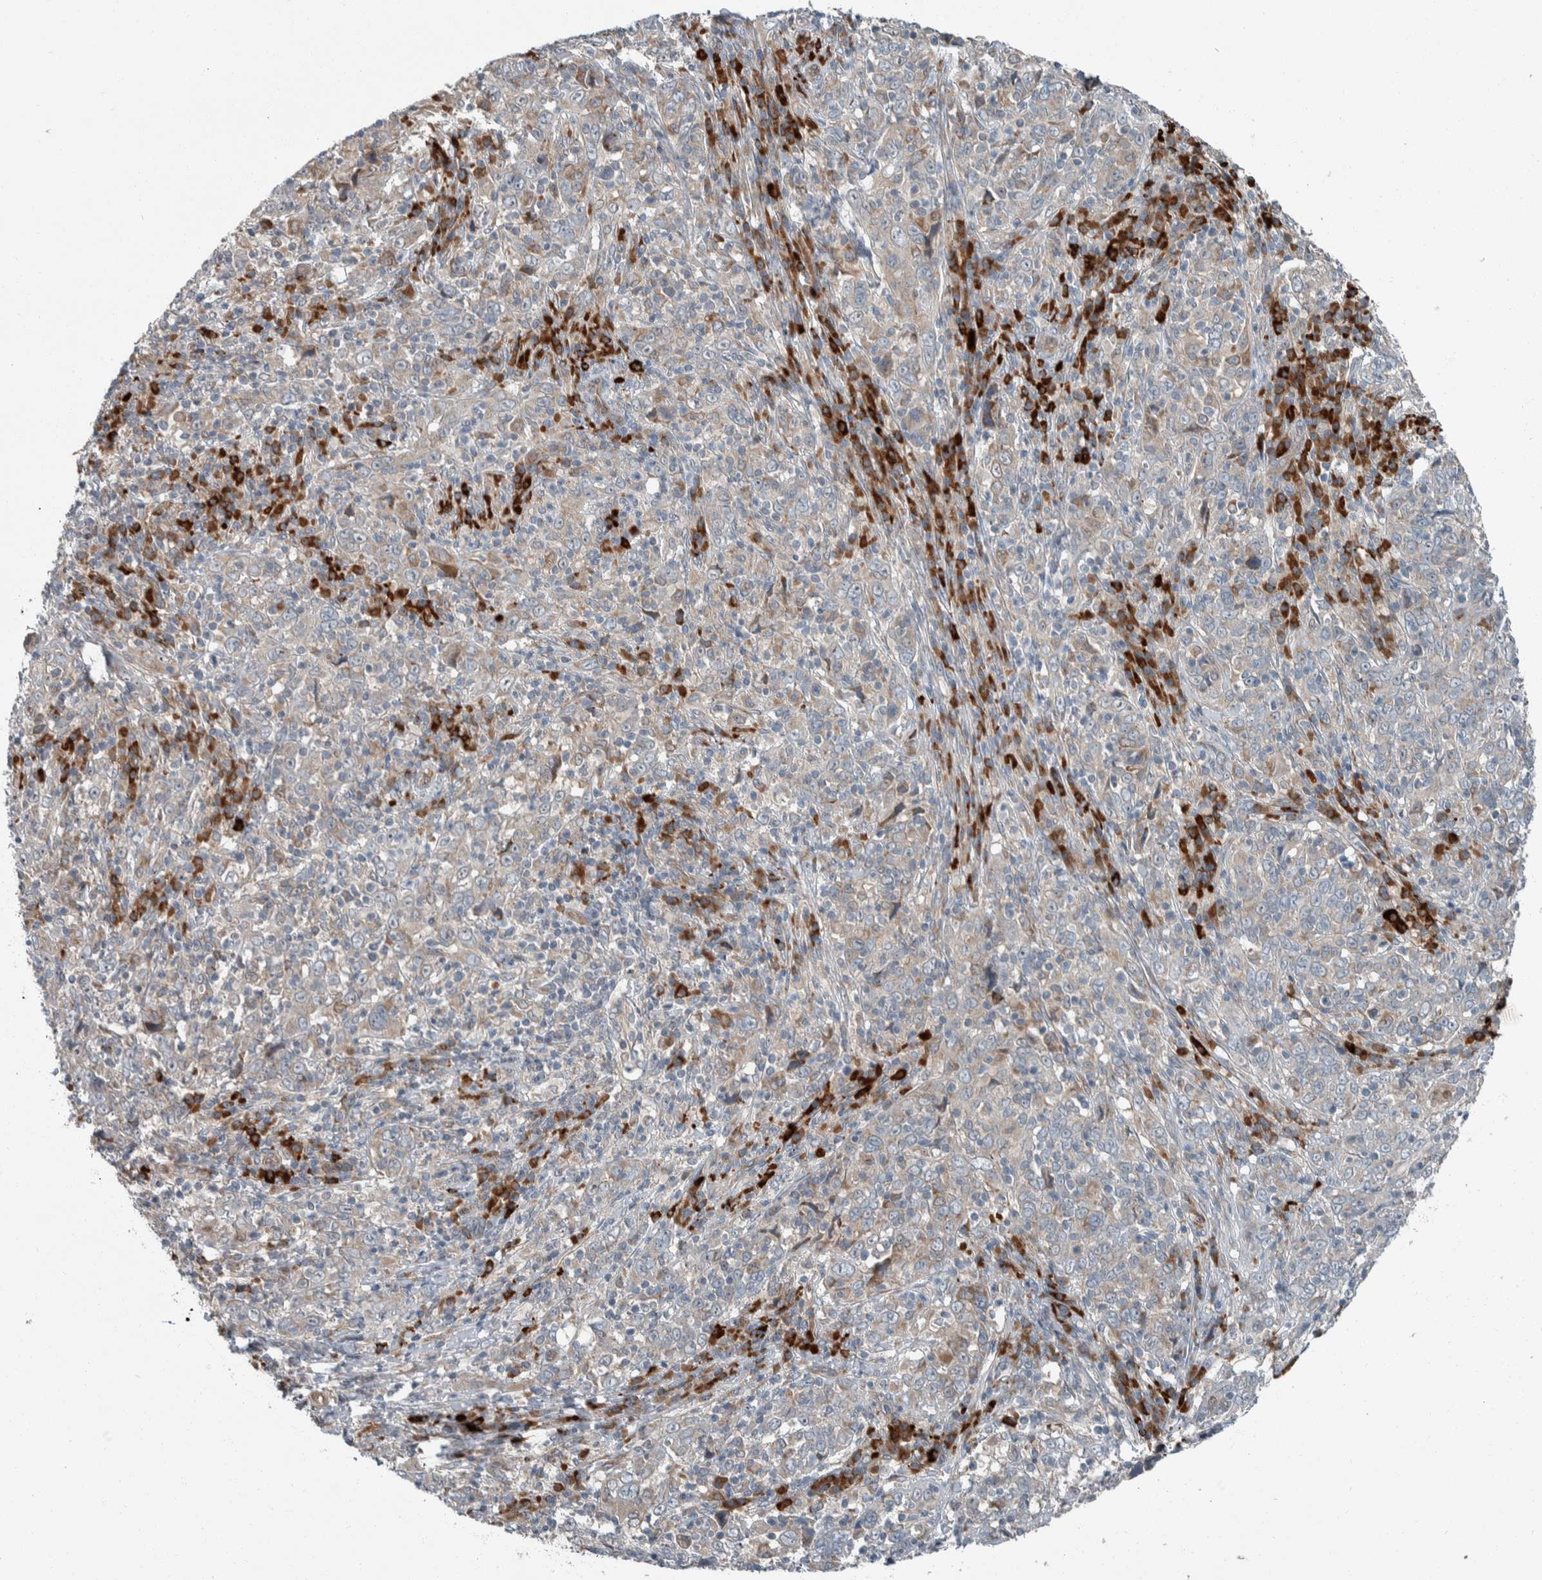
{"staining": {"intensity": "negative", "quantity": "none", "location": "none"}, "tissue": "cervical cancer", "cell_type": "Tumor cells", "image_type": "cancer", "snomed": [{"axis": "morphology", "description": "Squamous cell carcinoma, NOS"}, {"axis": "topography", "description": "Cervix"}], "caption": "A high-resolution photomicrograph shows IHC staining of cervical squamous cell carcinoma, which shows no significant staining in tumor cells.", "gene": "USP25", "patient": {"sex": "female", "age": 46}}